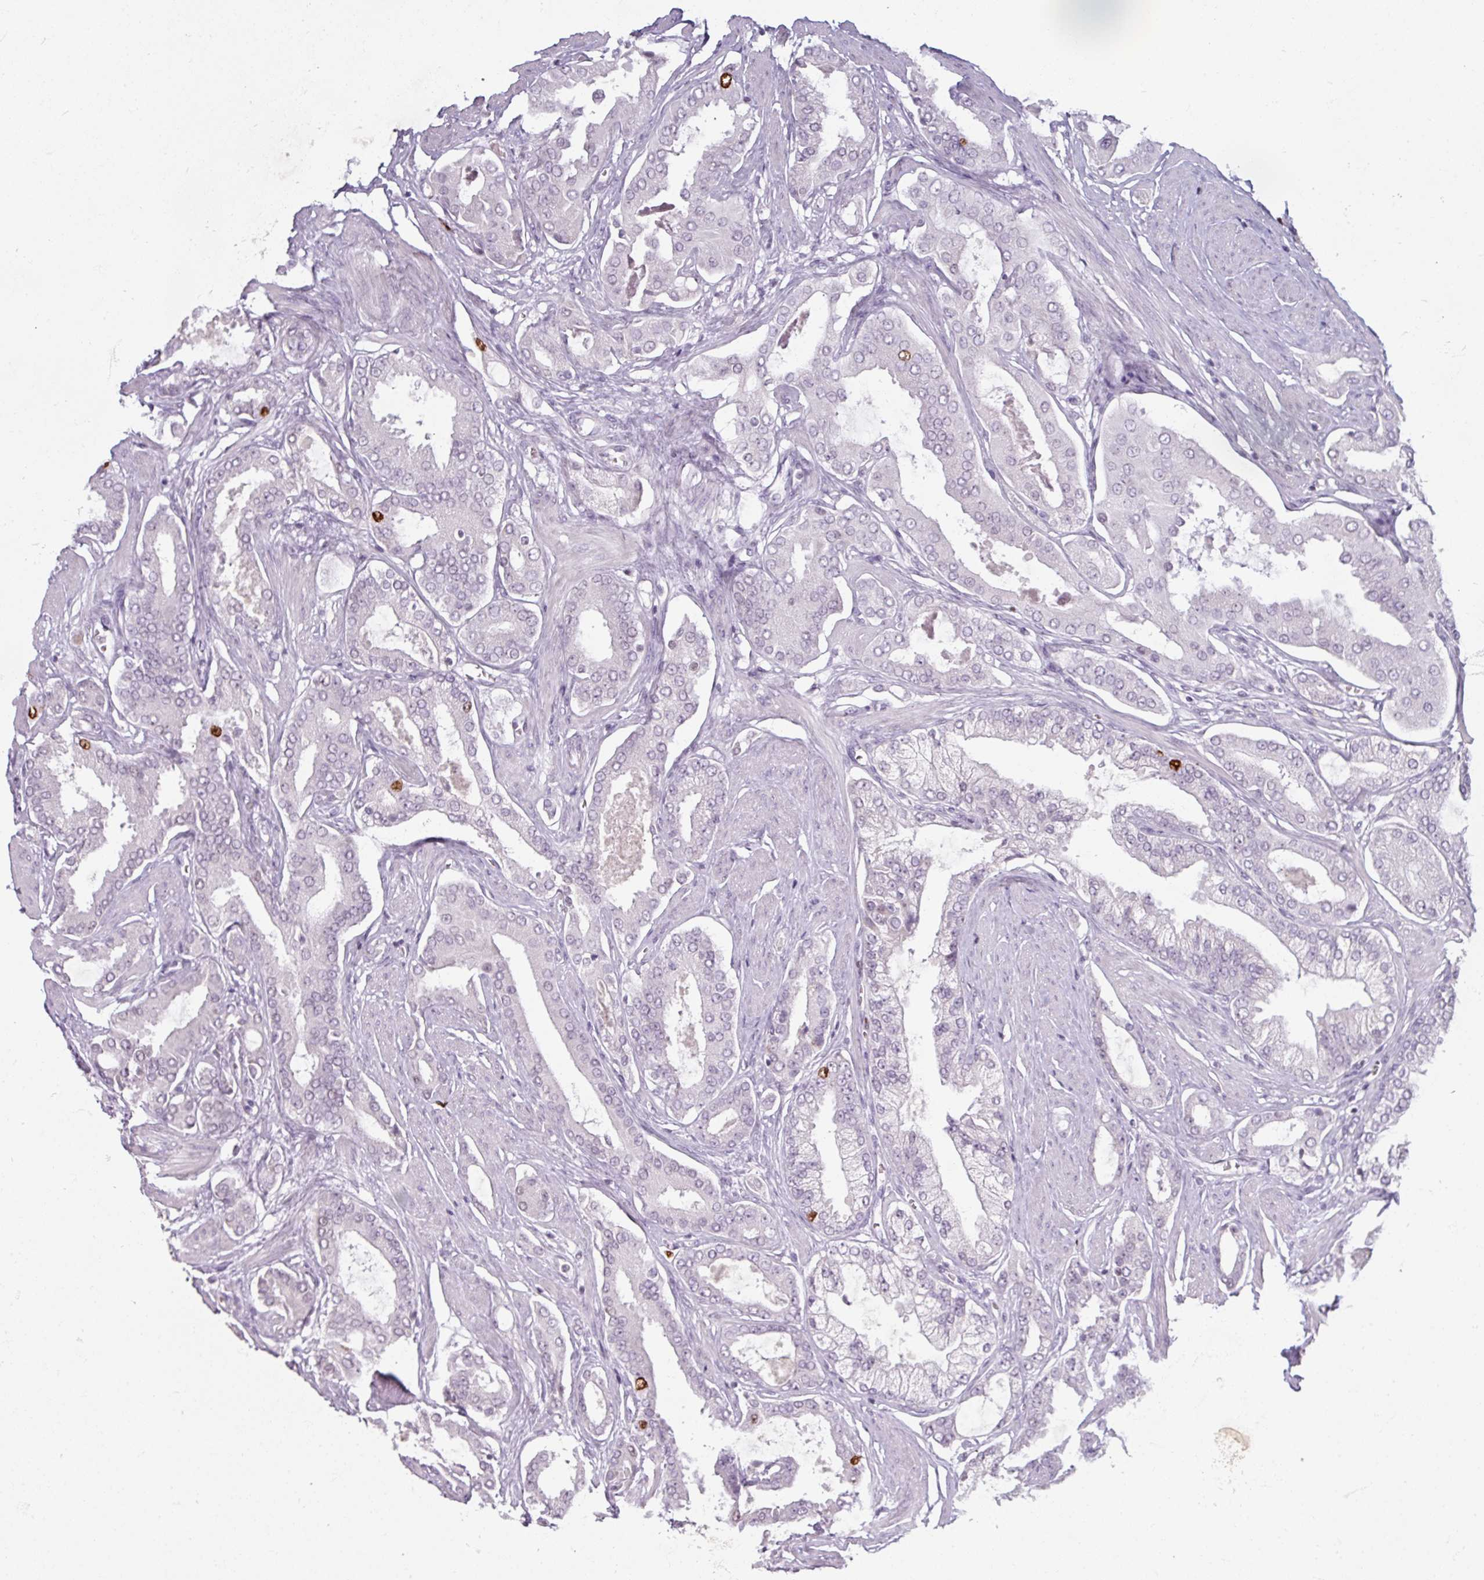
{"staining": {"intensity": "strong", "quantity": "<25%", "location": "nuclear"}, "tissue": "prostate cancer", "cell_type": "Tumor cells", "image_type": "cancer", "snomed": [{"axis": "morphology", "description": "Adenocarcinoma, Low grade"}, {"axis": "topography", "description": "Prostate"}], "caption": "IHC (DAB (3,3'-diaminobenzidine)) staining of low-grade adenocarcinoma (prostate) reveals strong nuclear protein positivity in approximately <25% of tumor cells. Nuclei are stained in blue.", "gene": "ATAD2", "patient": {"sex": "male", "age": 42}}